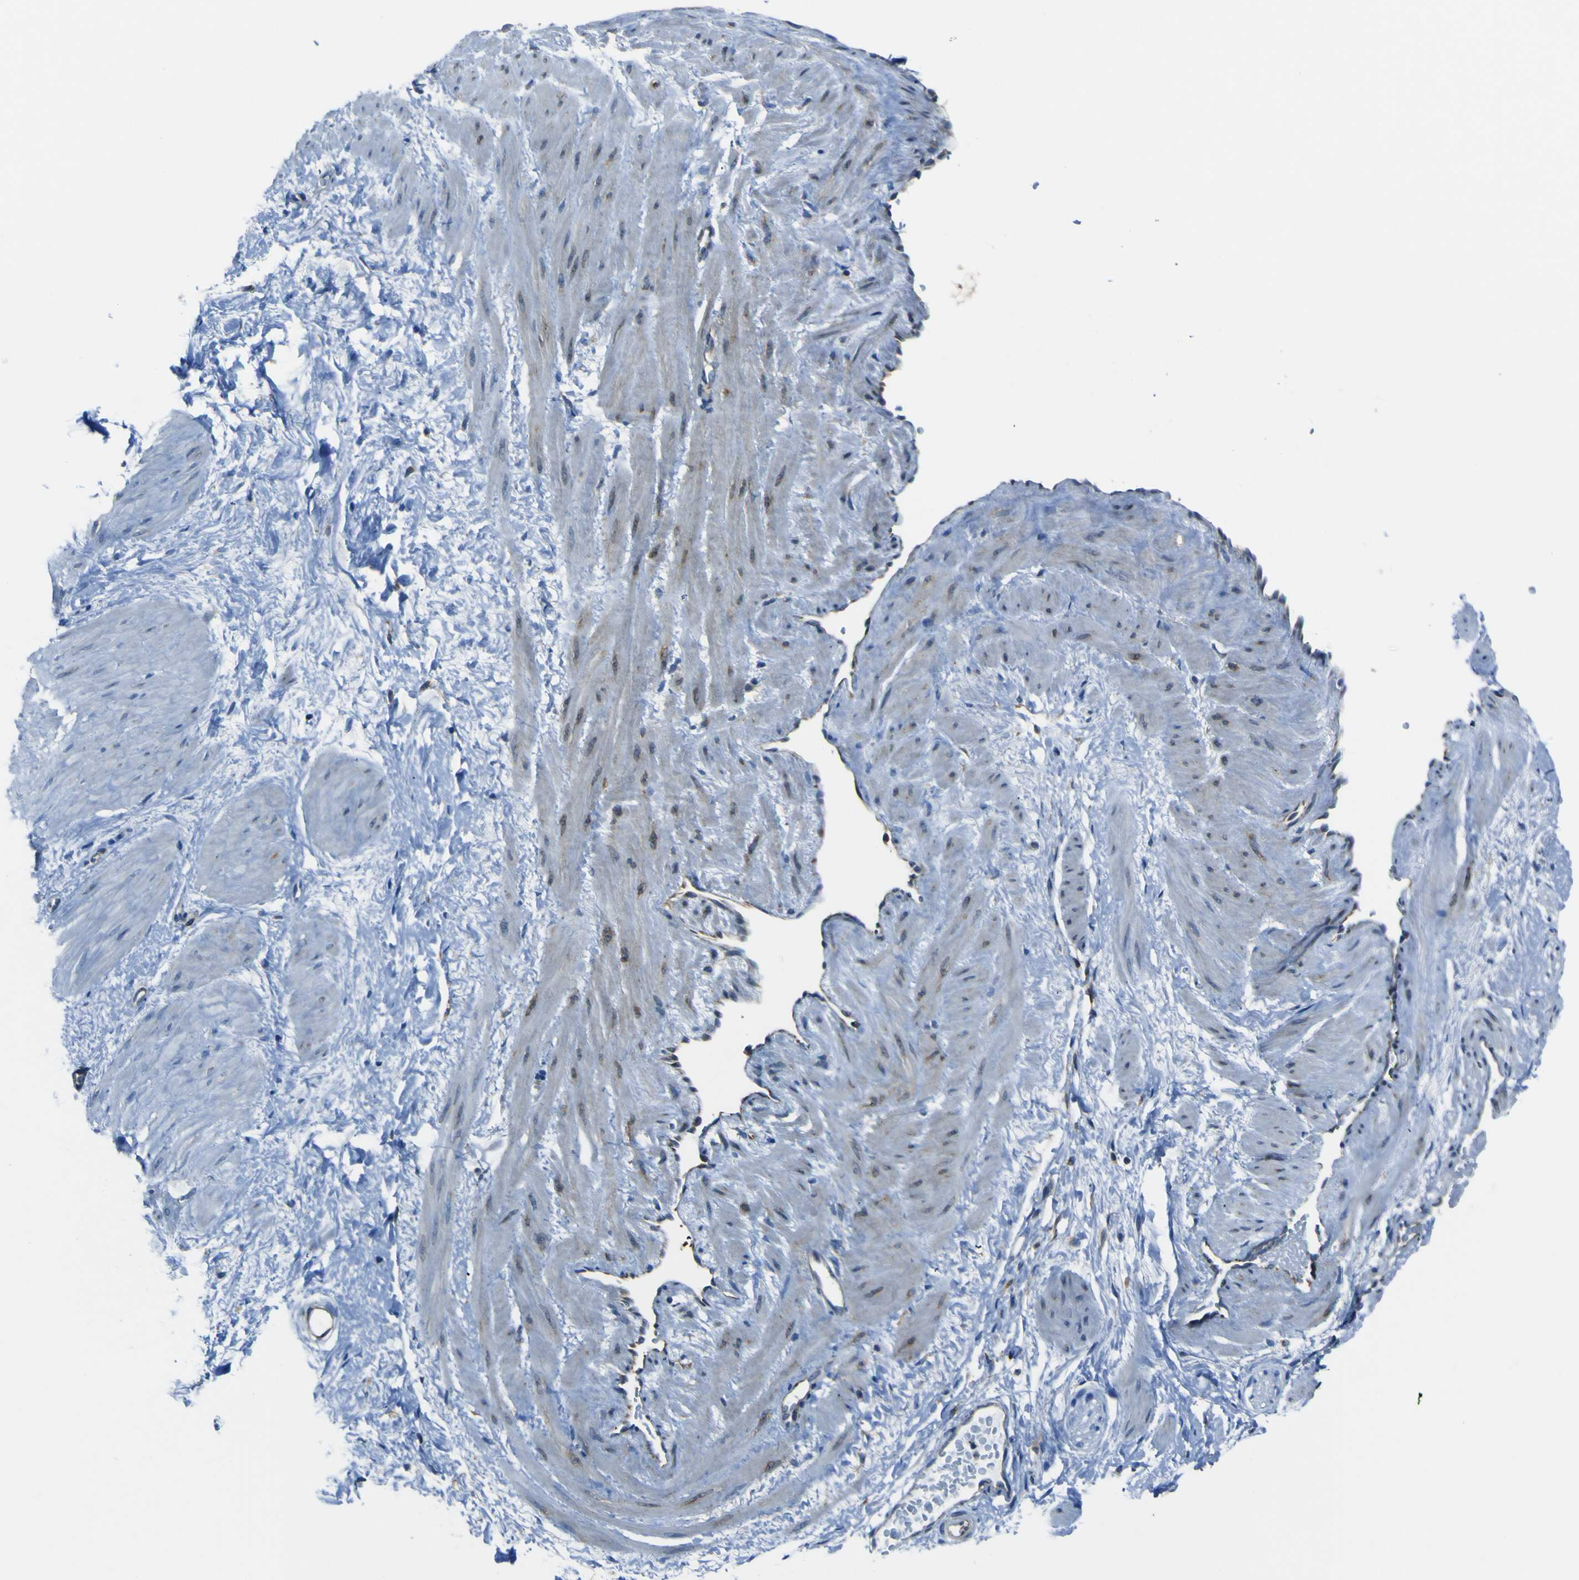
{"staining": {"intensity": "negative", "quantity": "none", "location": "none"}, "tissue": "adipose tissue", "cell_type": "Adipocytes", "image_type": "normal", "snomed": [{"axis": "morphology", "description": "Normal tissue, NOS"}, {"axis": "topography", "description": "Soft tissue"}, {"axis": "topography", "description": "Vascular tissue"}], "caption": "This is an immunohistochemistry (IHC) histopathology image of benign adipose tissue. There is no staining in adipocytes.", "gene": "STIM1", "patient": {"sex": "female", "age": 35}}